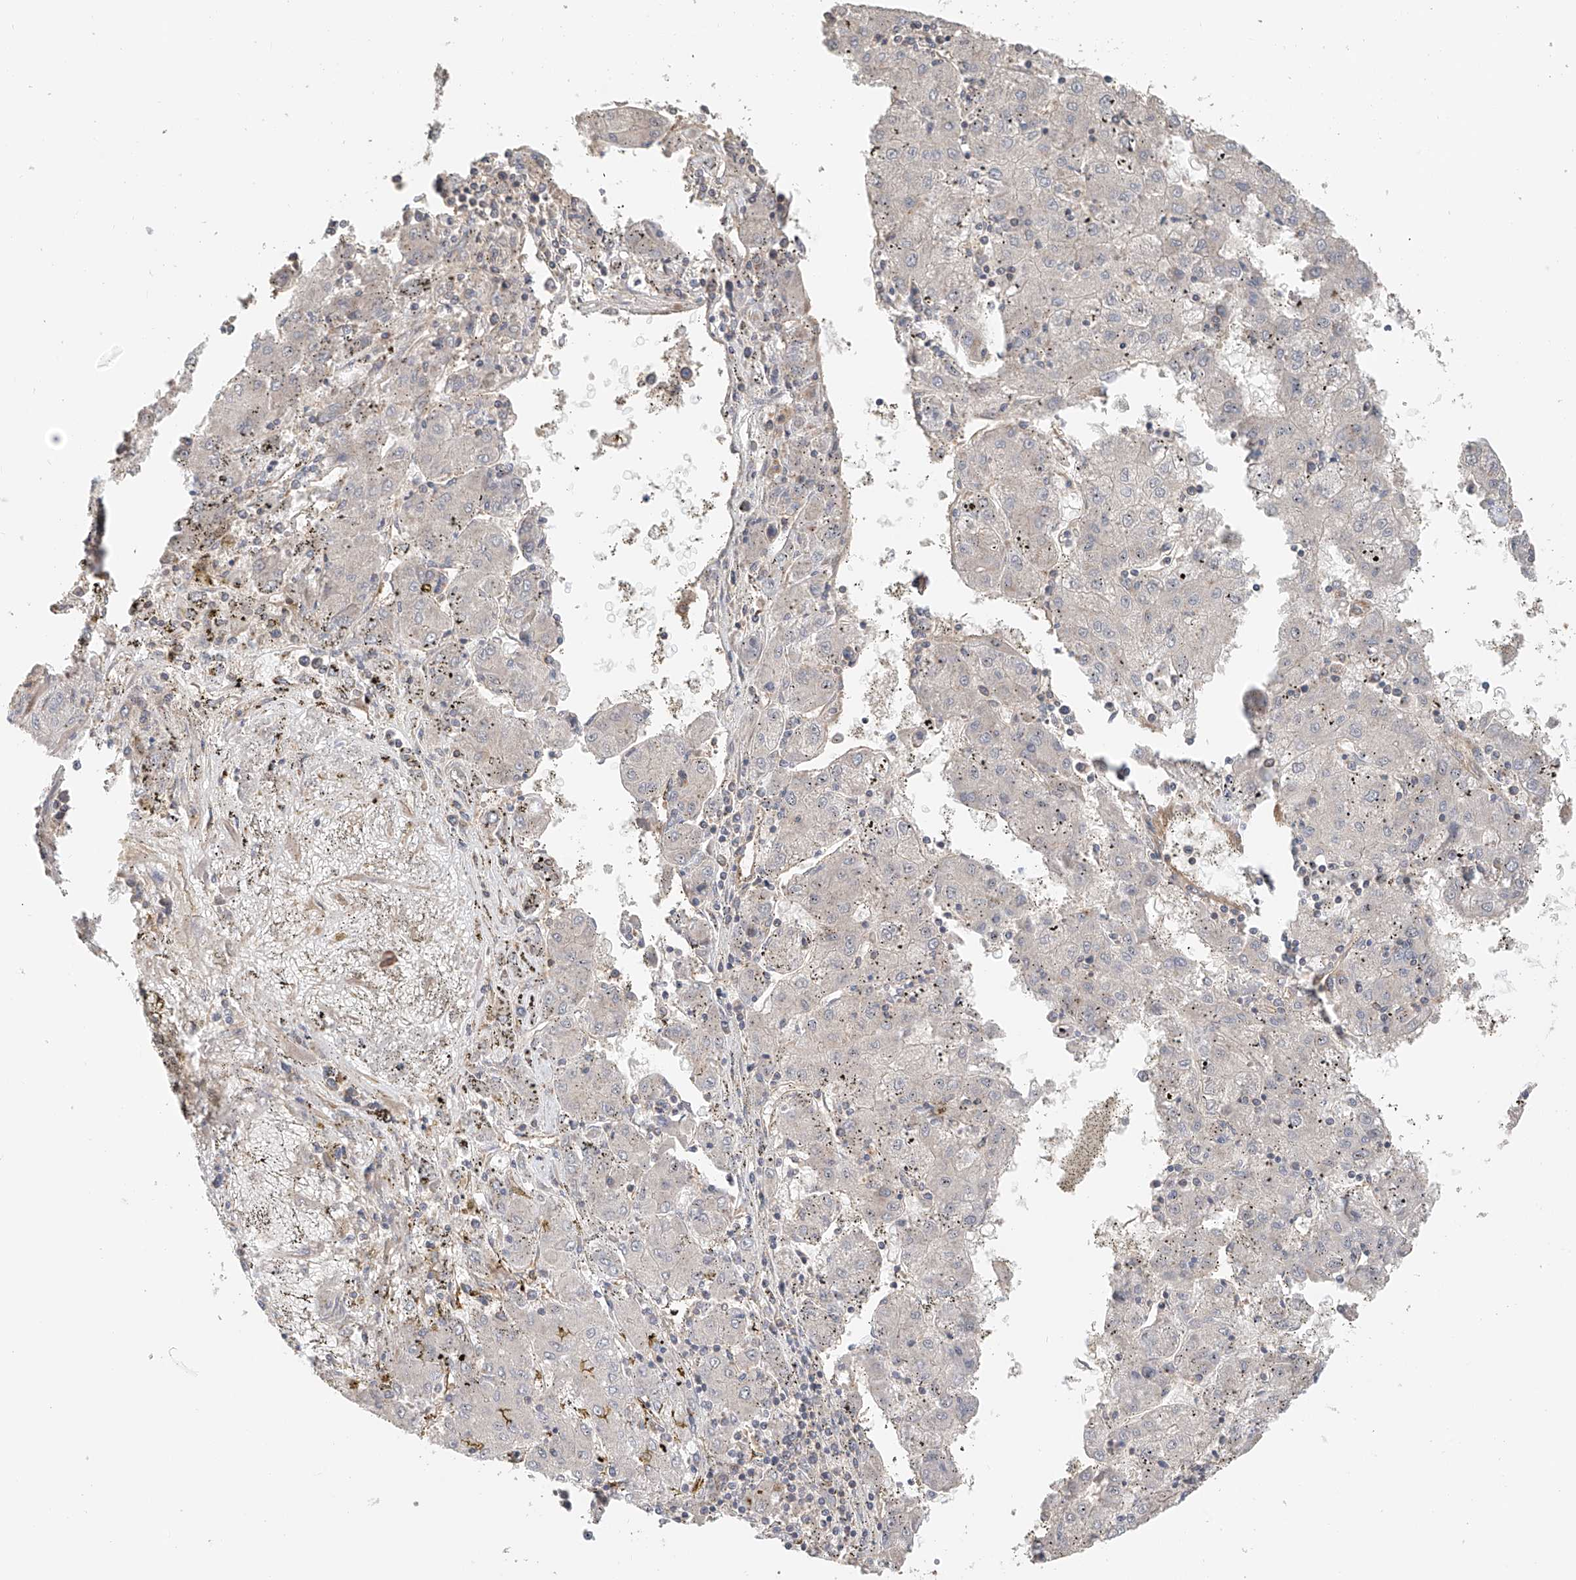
{"staining": {"intensity": "negative", "quantity": "none", "location": "none"}, "tissue": "liver cancer", "cell_type": "Tumor cells", "image_type": "cancer", "snomed": [{"axis": "morphology", "description": "Carcinoma, Hepatocellular, NOS"}, {"axis": "topography", "description": "Liver"}], "caption": "Liver cancer was stained to show a protein in brown. There is no significant expression in tumor cells. Nuclei are stained in blue.", "gene": "FRYL", "patient": {"sex": "male", "age": 72}}